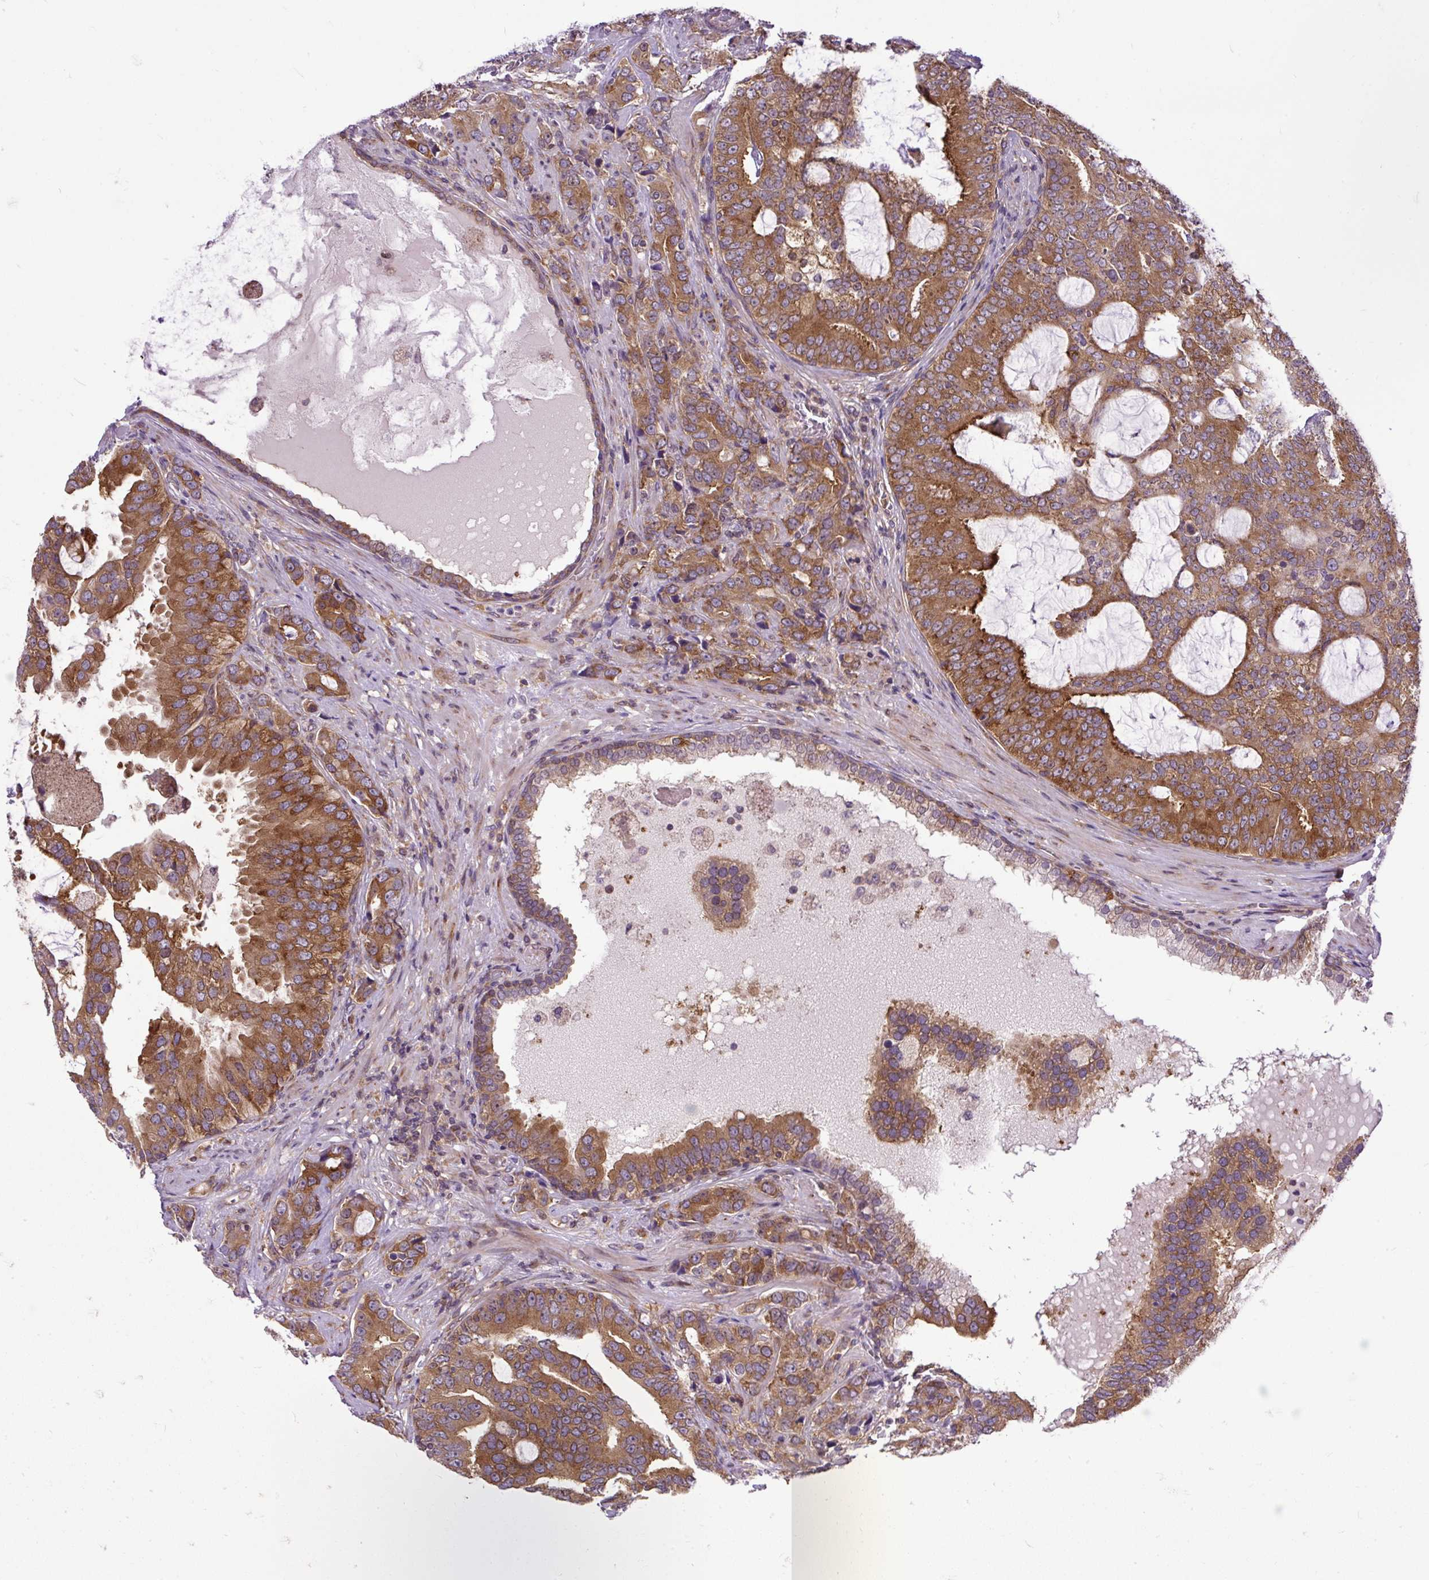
{"staining": {"intensity": "strong", "quantity": ">75%", "location": "cytoplasmic/membranous"}, "tissue": "prostate cancer", "cell_type": "Tumor cells", "image_type": "cancer", "snomed": [{"axis": "morphology", "description": "Adenocarcinoma, High grade"}, {"axis": "topography", "description": "Prostate"}], "caption": "Prostate cancer (adenocarcinoma (high-grade)) tissue exhibits strong cytoplasmic/membranous positivity in approximately >75% of tumor cells, visualized by immunohistochemistry.", "gene": "TRIM17", "patient": {"sex": "male", "age": 55}}